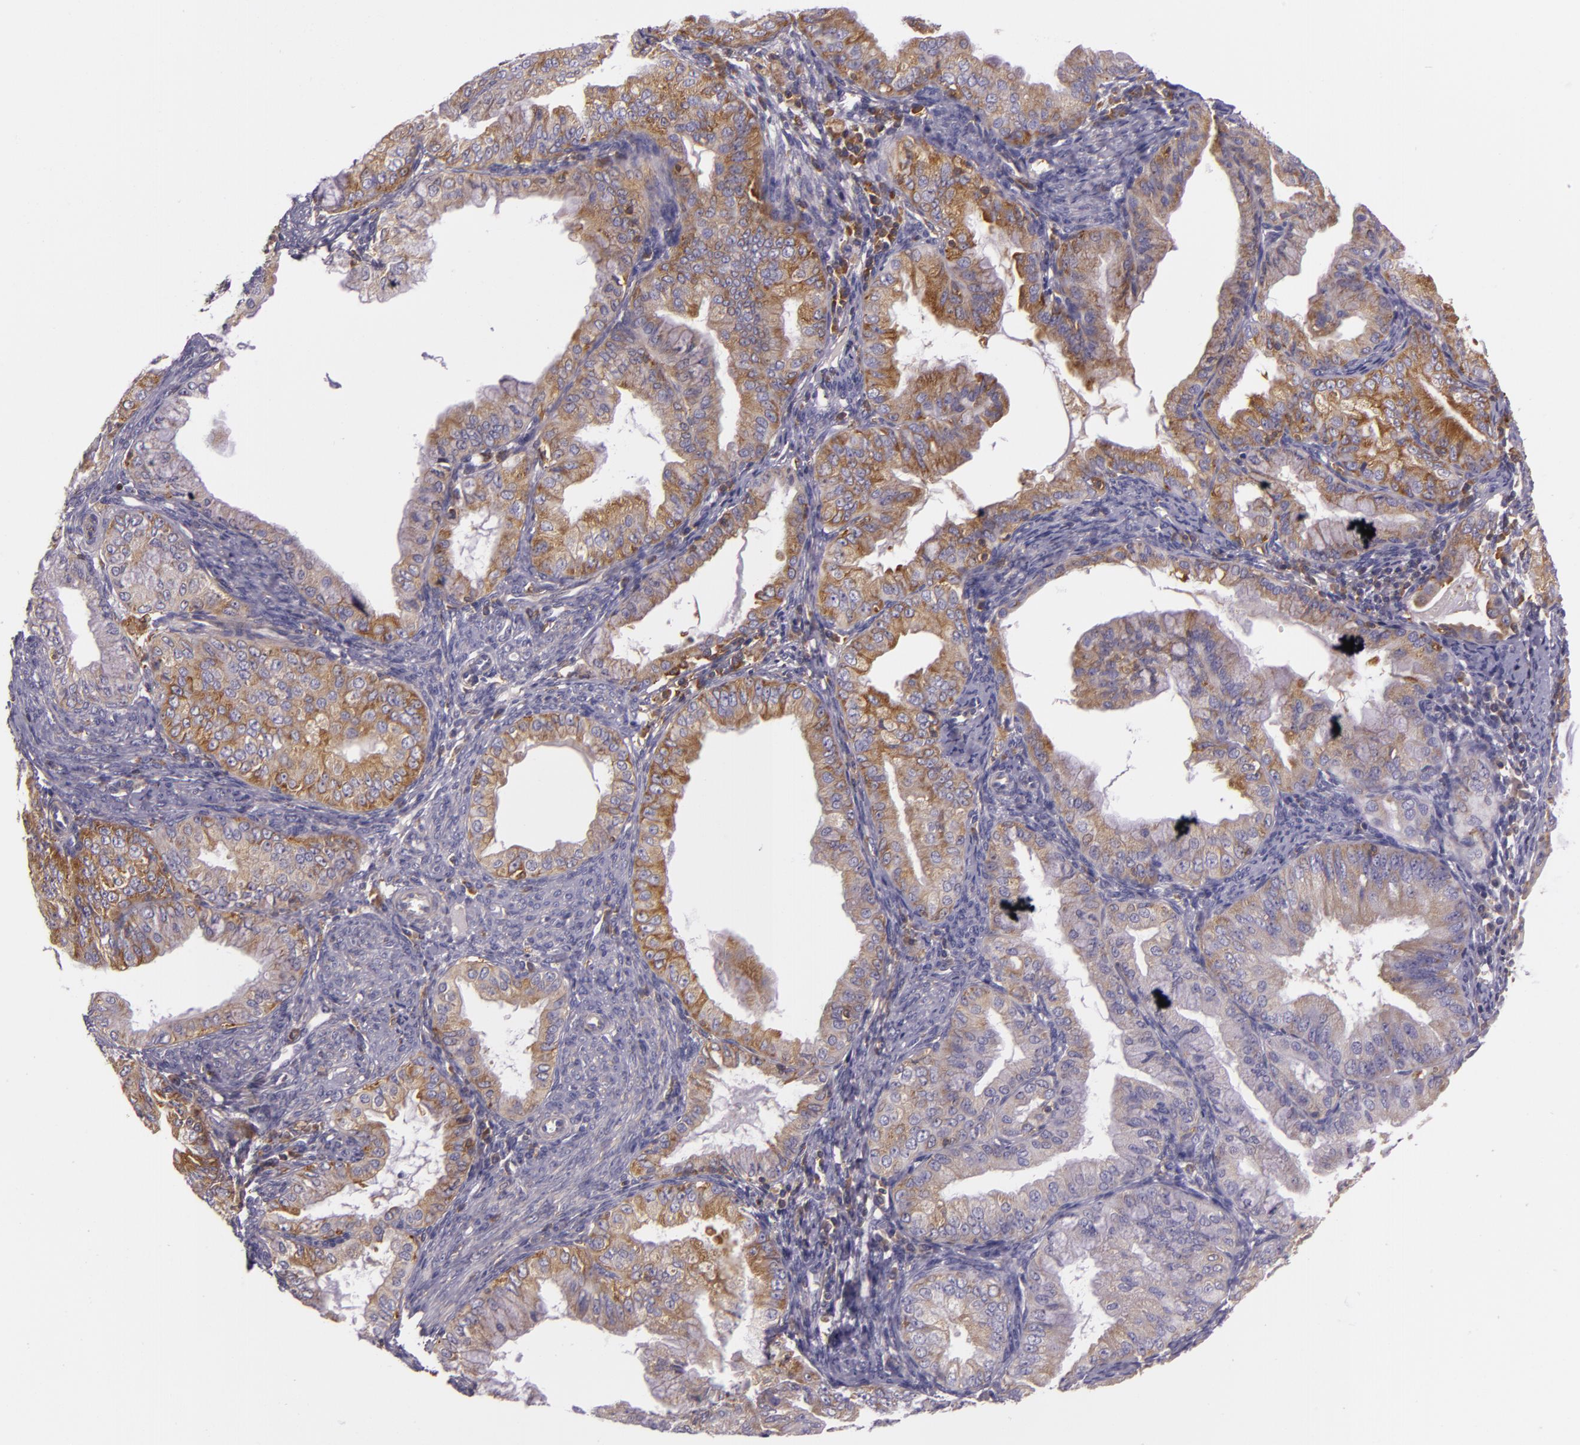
{"staining": {"intensity": "moderate", "quantity": "25%-75%", "location": "cytoplasmic/membranous"}, "tissue": "endometrial cancer", "cell_type": "Tumor cells", "image_type": "cancer", "snomed": [{"axis": "morphology", "description": "Adenocarcinoma, NOS"}, {"axis": "topography", "description": "Endometrium"}], "caption": "This micrograph reveals immunohistochemistry staining of human endometrial cancer, with medium moderate cytoplasmic/membranous positivity in approximately 25%-75% of tumor cells.", "gene": "TLN1", "patient": {"sex": "female", "age": 76}}